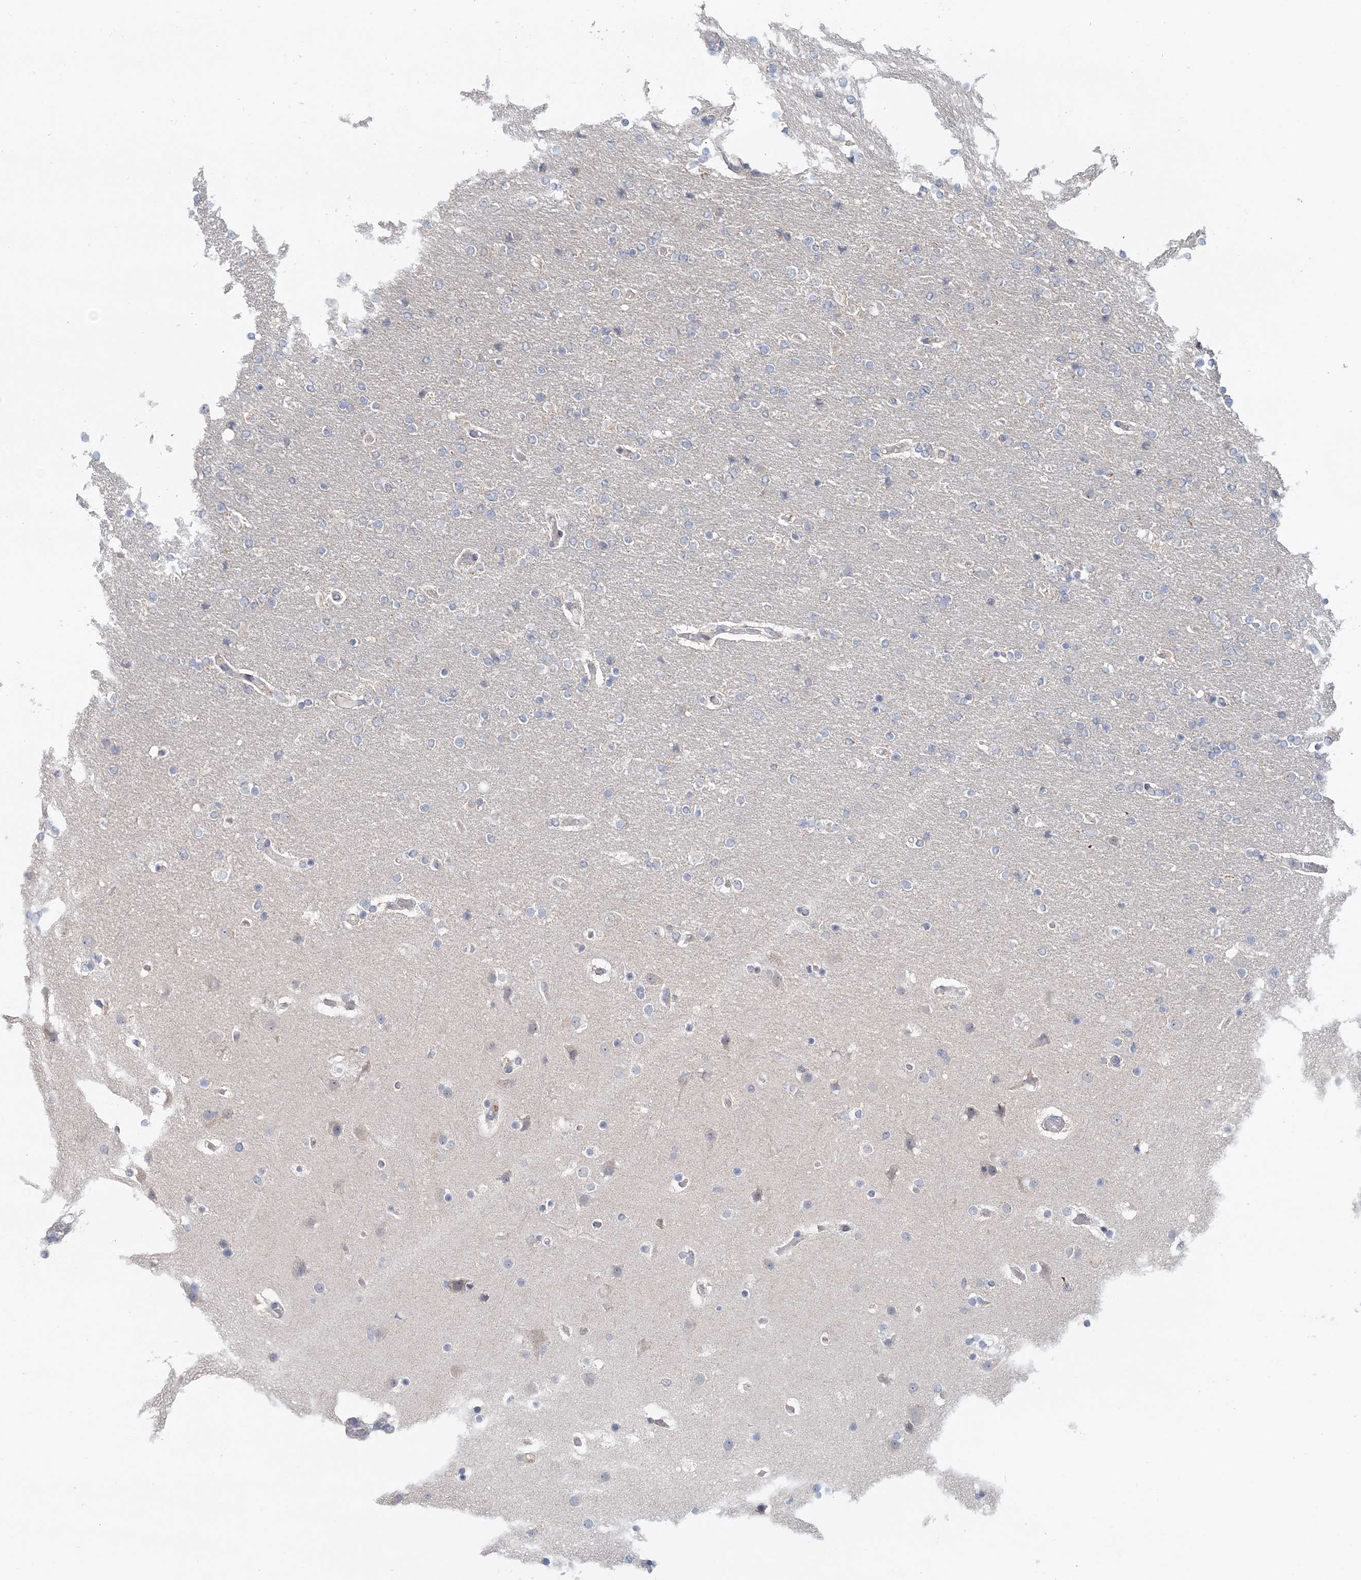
{"staining": {"intensity": "negative", "quantity": "none", "location": "none"}, "tissue": "glioma", "cell_type": "Tumor cells", "image_type": "cancer", "snomed": [{"axis": "morphology", "description": "Glioma, malignant, High grade"}, {"axis": "topography", "description": "Cerebral cortex"}], "caption": "Human glioma stained for a protein using immunohistochemistry (IHC) displays no positivity in tumor cells.", "gene": "FBXO38", "patient": {"sex": "female", "age": 36}}